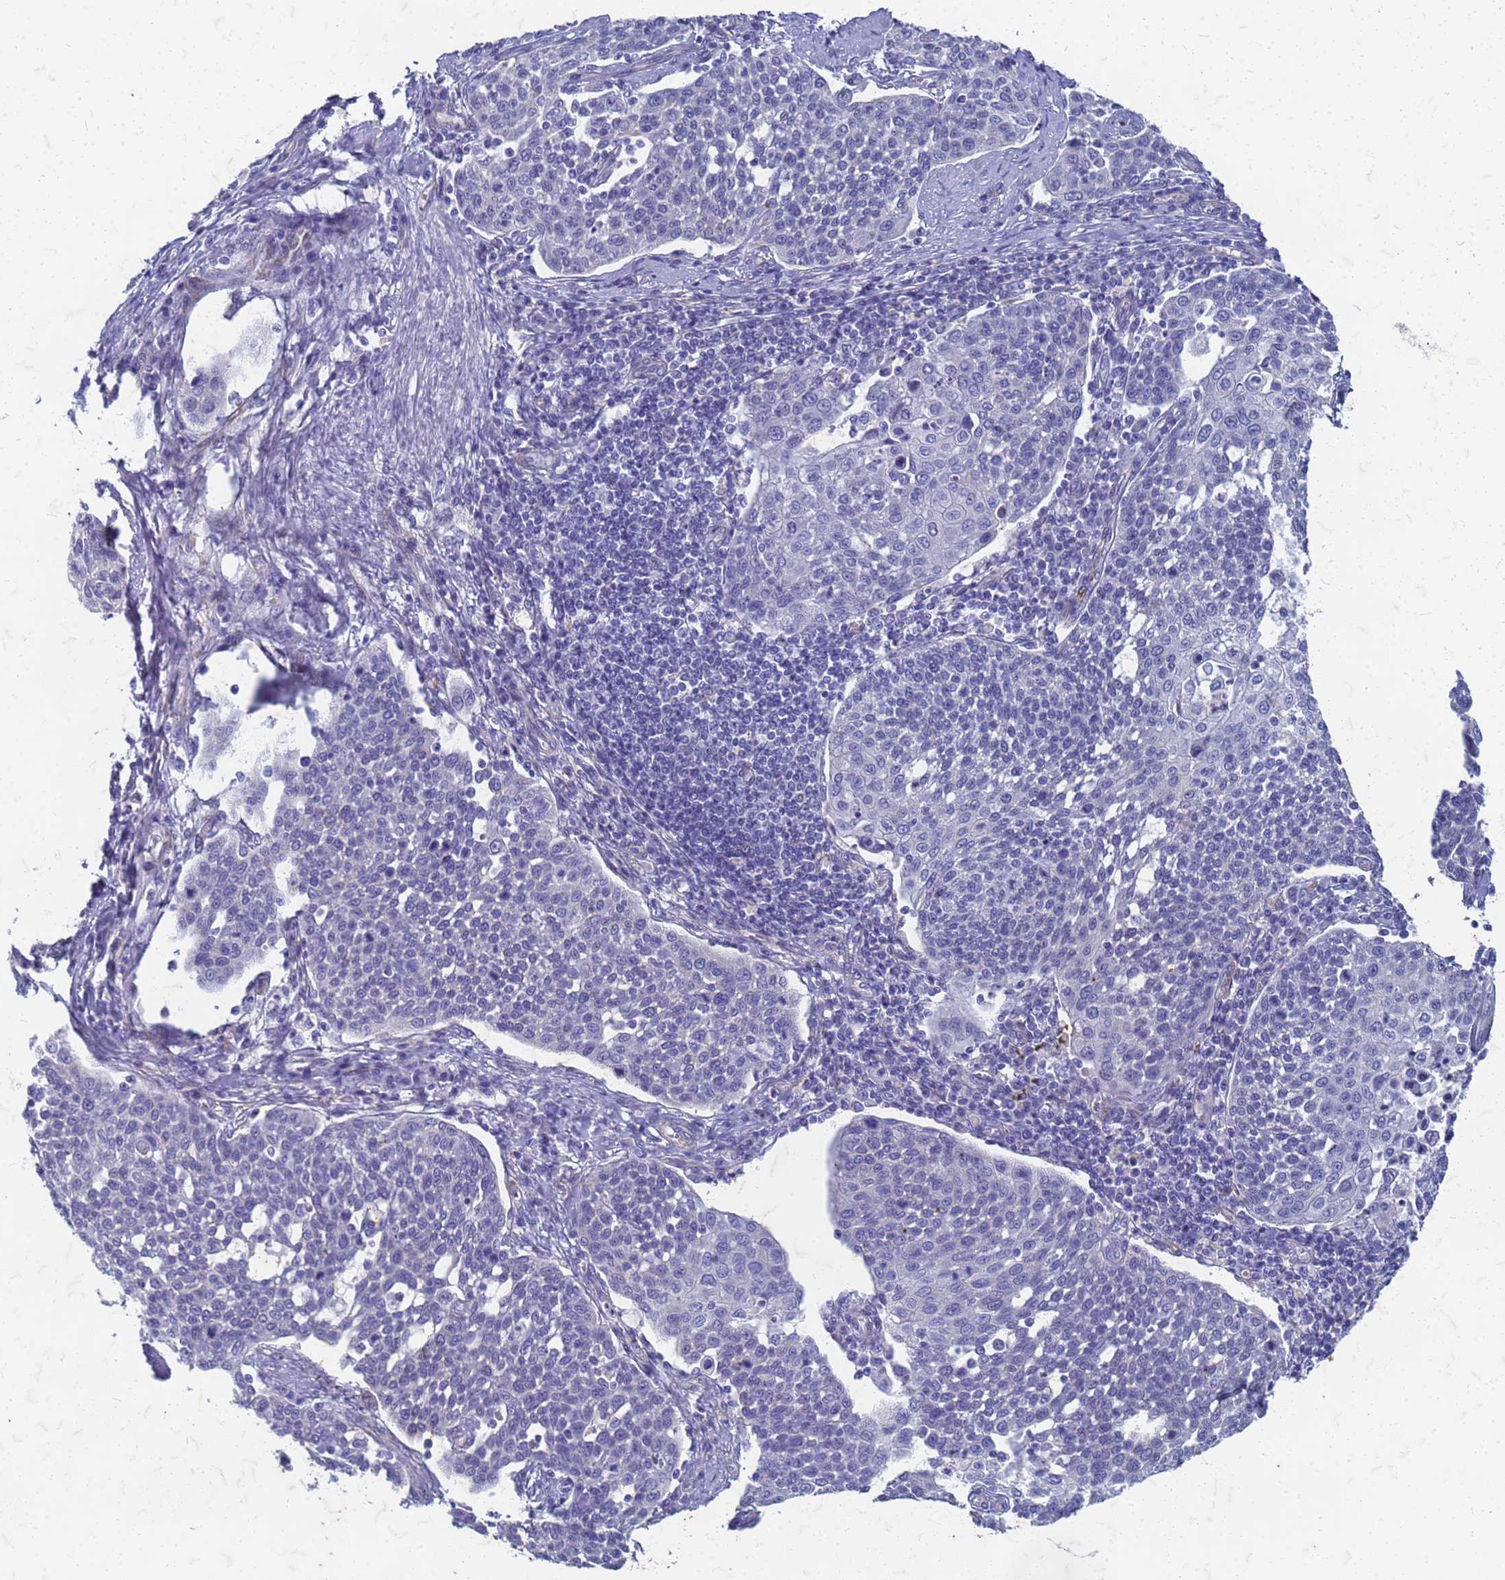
{"staining": {"intensity": "negative", "quantity": "none", "location": "none"}, "tissue": "cervical cancer", "cell_type": "Tumor cells", "image_type": "cancer", "snomed": [{"axis": "morphology", "description": "Squamous cell carcinoma, NOS"}, {"axis": "topography", "description": "Cervix"}], "caption": "An image of cervical cancer (squamous cell carcinoma) stained for a protein shows no brown staining in tumor cells.", "gene": "TRIM64B", "patient": {"sex": "female", "age": 34}}